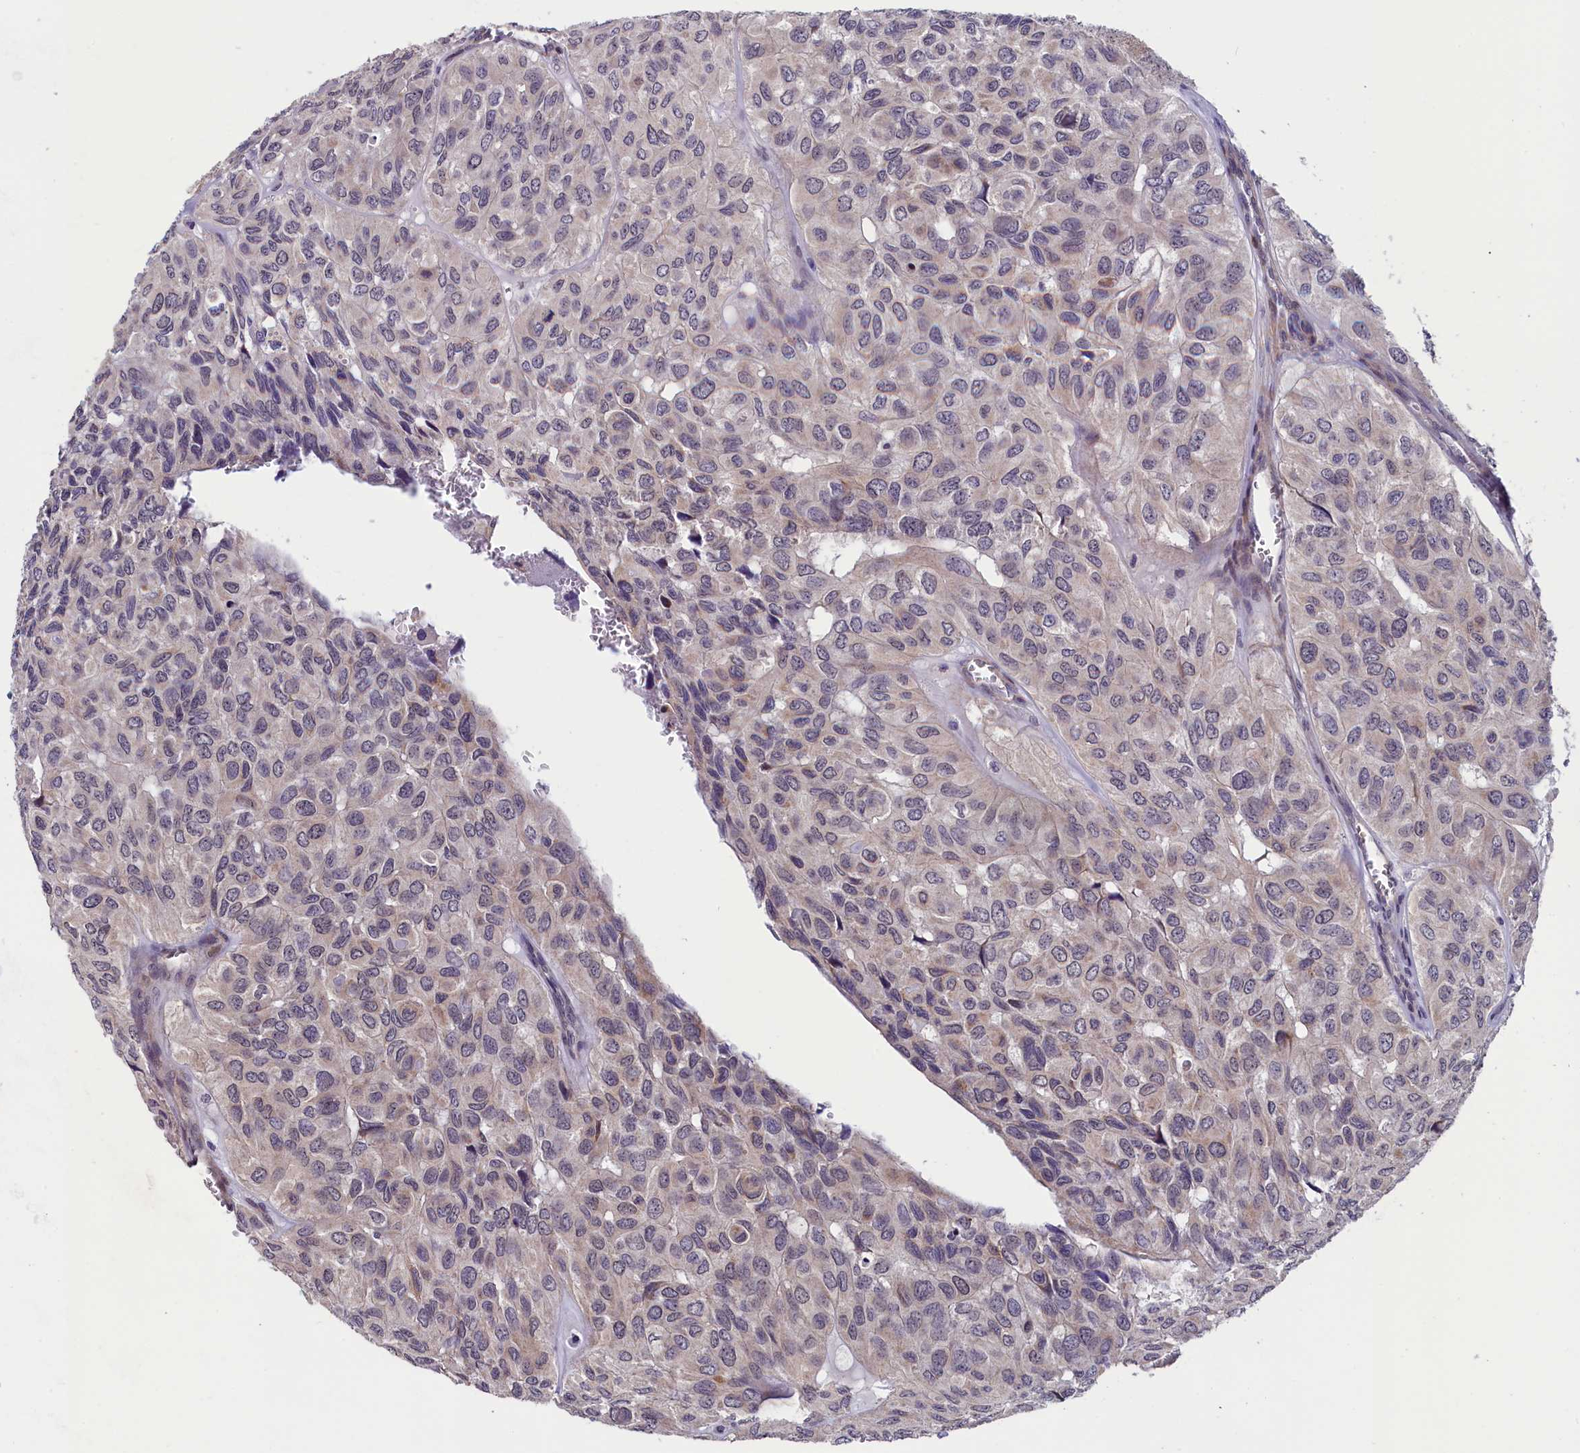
{"staining": {"intensity": "weak", "quantity": "25%-75%", "location": "cytoplasmic/membranous"}, "tissue": "head and neck cancer", "cell_type": "Tumor cells", "image_type": "cancer", "snomed": [{"axis": "morphology", "description": "Adenocarcinoma, NOS"}, {"axis": "topography", "description": "Salivary gland, NOS"}, {"axis": "topography", "description": "Head-Neck"}], "caption": "Weak cytoplasmic/membranous positivity is seen in approximately 25%-75% of tumor cells in adenocarcinoma (head and neck). Using DAB (brown) and hematoxylin (blue) stains, captured at high magnification using brightfield microscopy.", "gene": "SLC39A6", "patient": {"sex": "female", "age": 76}}